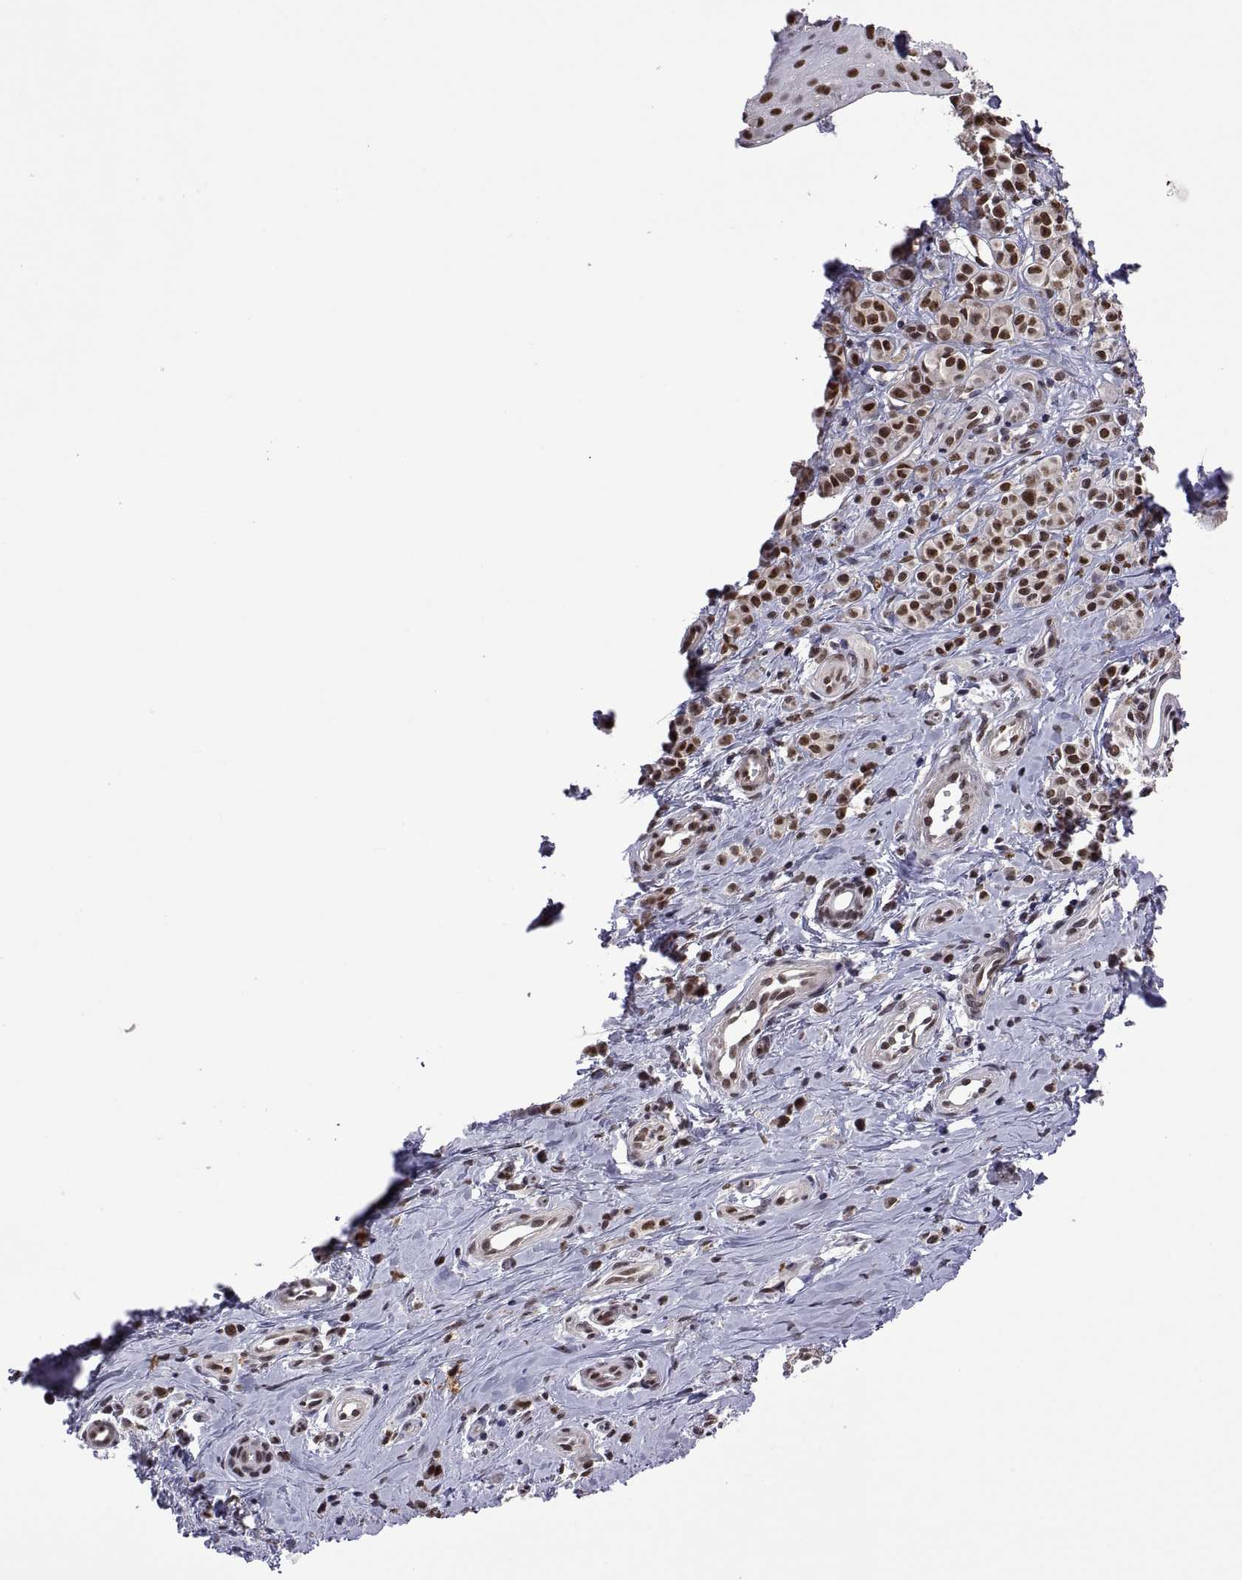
{"staining": {"intensity": "moderate", "quantity": "25%-75%", "location": "nuclear"}, "tissue": "melanoma", "cell_type": "Tumor cells", "image_type": "cancer", "snomed": [{"axis": "morphology", "description": "Malignant melanoma, NOS"}, {"axis": "topography", "description": "Skin"}], "caption": "Immunohistochemistry micrograph of neoplastic tissue: human melanoma stained using IHC demonstrates medium levels of moderate protein expression localized specifically in the nuclear of tumor cells, appearing as a nuclear brown color.", "gene": "NR4A1", "patient": {"sex": "female", "age": 76}}